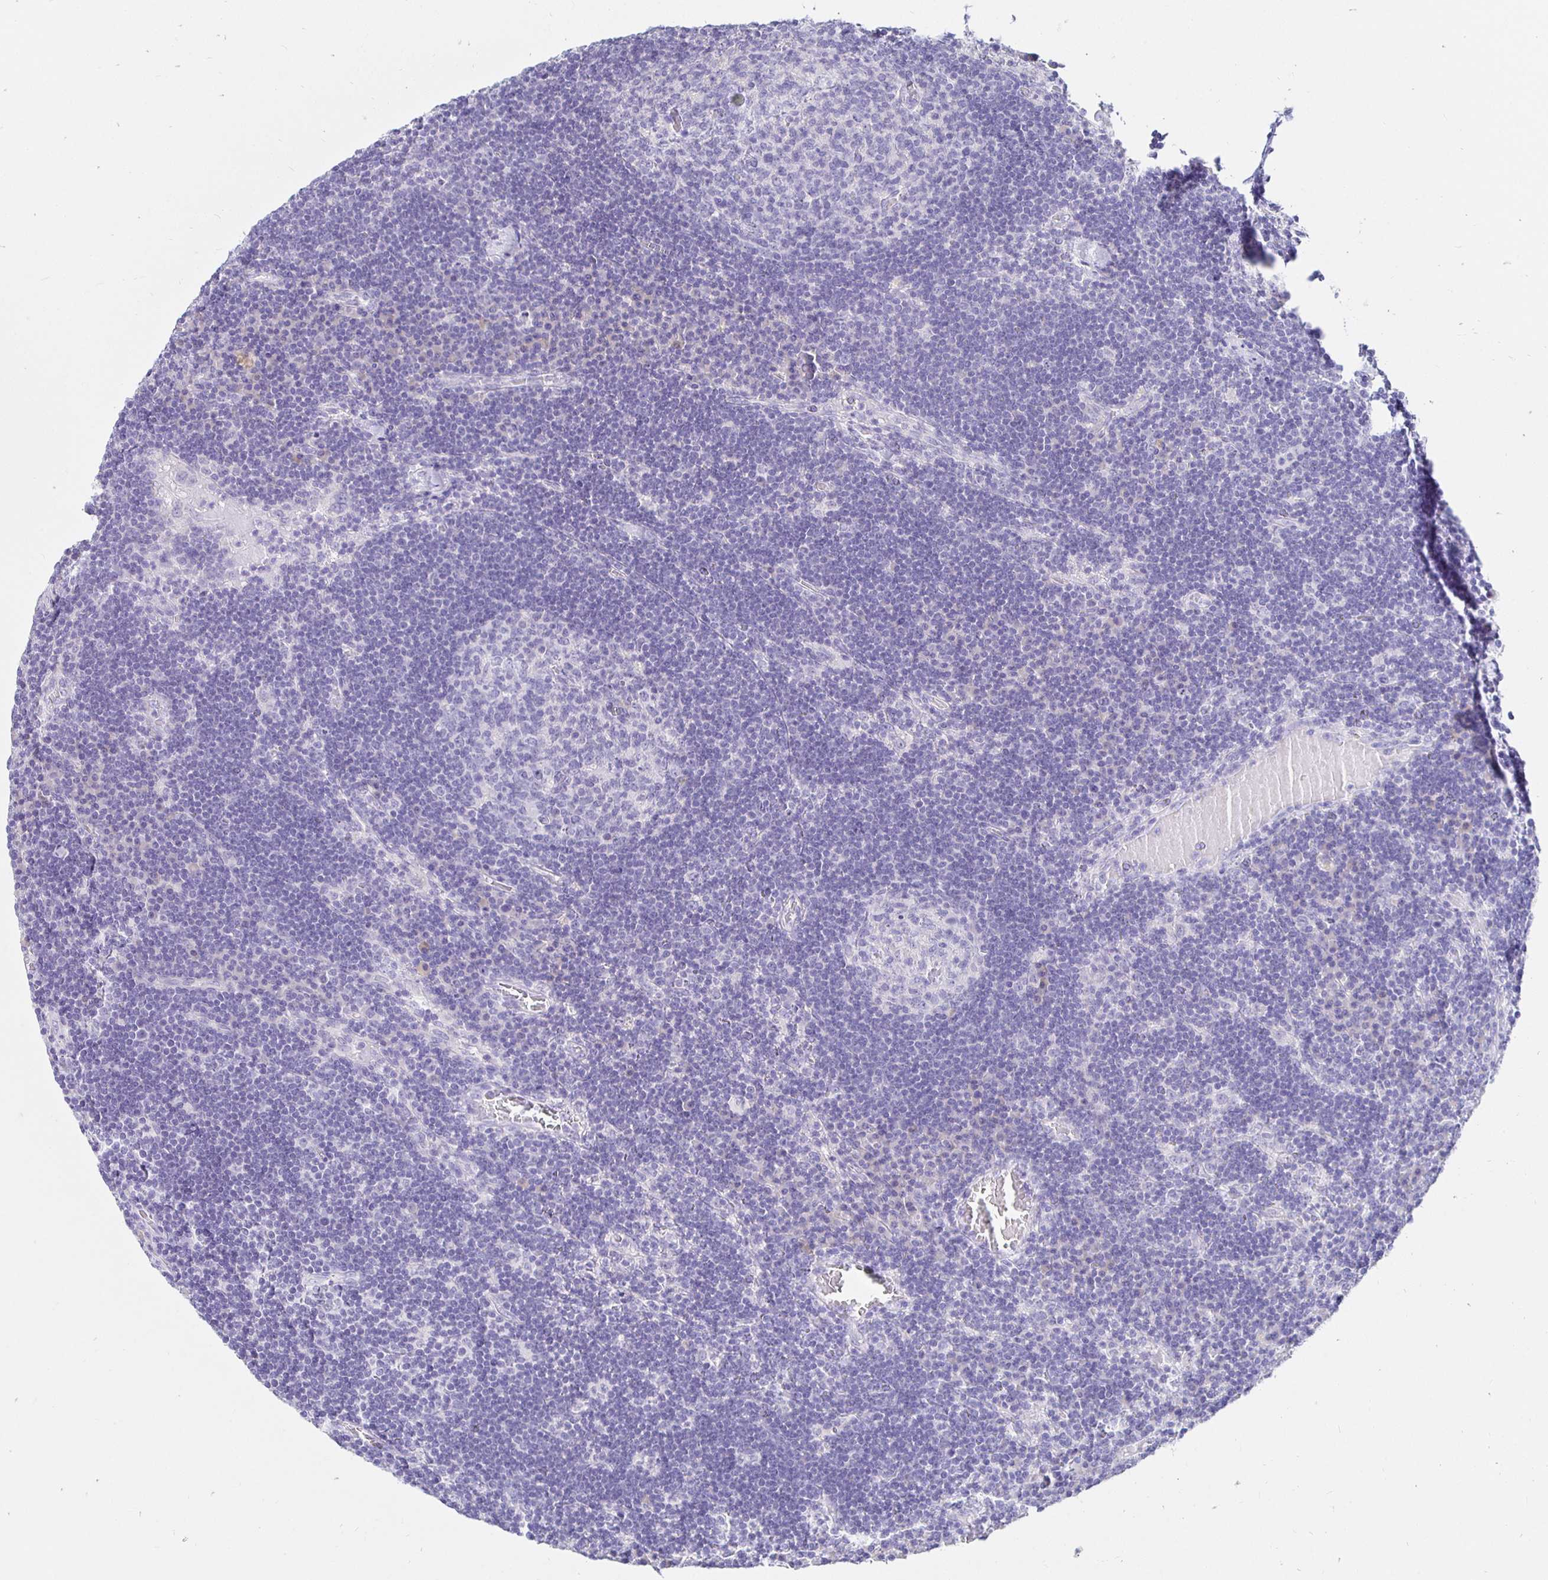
{"staining": {"intensity": "negative", "quantity": "none", "location": "none"}, "tissue": "lymph node", "cell_type": "Germinal center cells", "image_type": "normal", "snomed": [{"axis": "morphology", "description": "Normal tissue, NOS"}, {"axis": "topography", "description": "Lymph node"}], "caption": "Protein analysis of unremarkable lymph node shows no significant staining in germinal center cells.", "gene": "UMOD", "patient": {"sex": "male", "age": 67}}